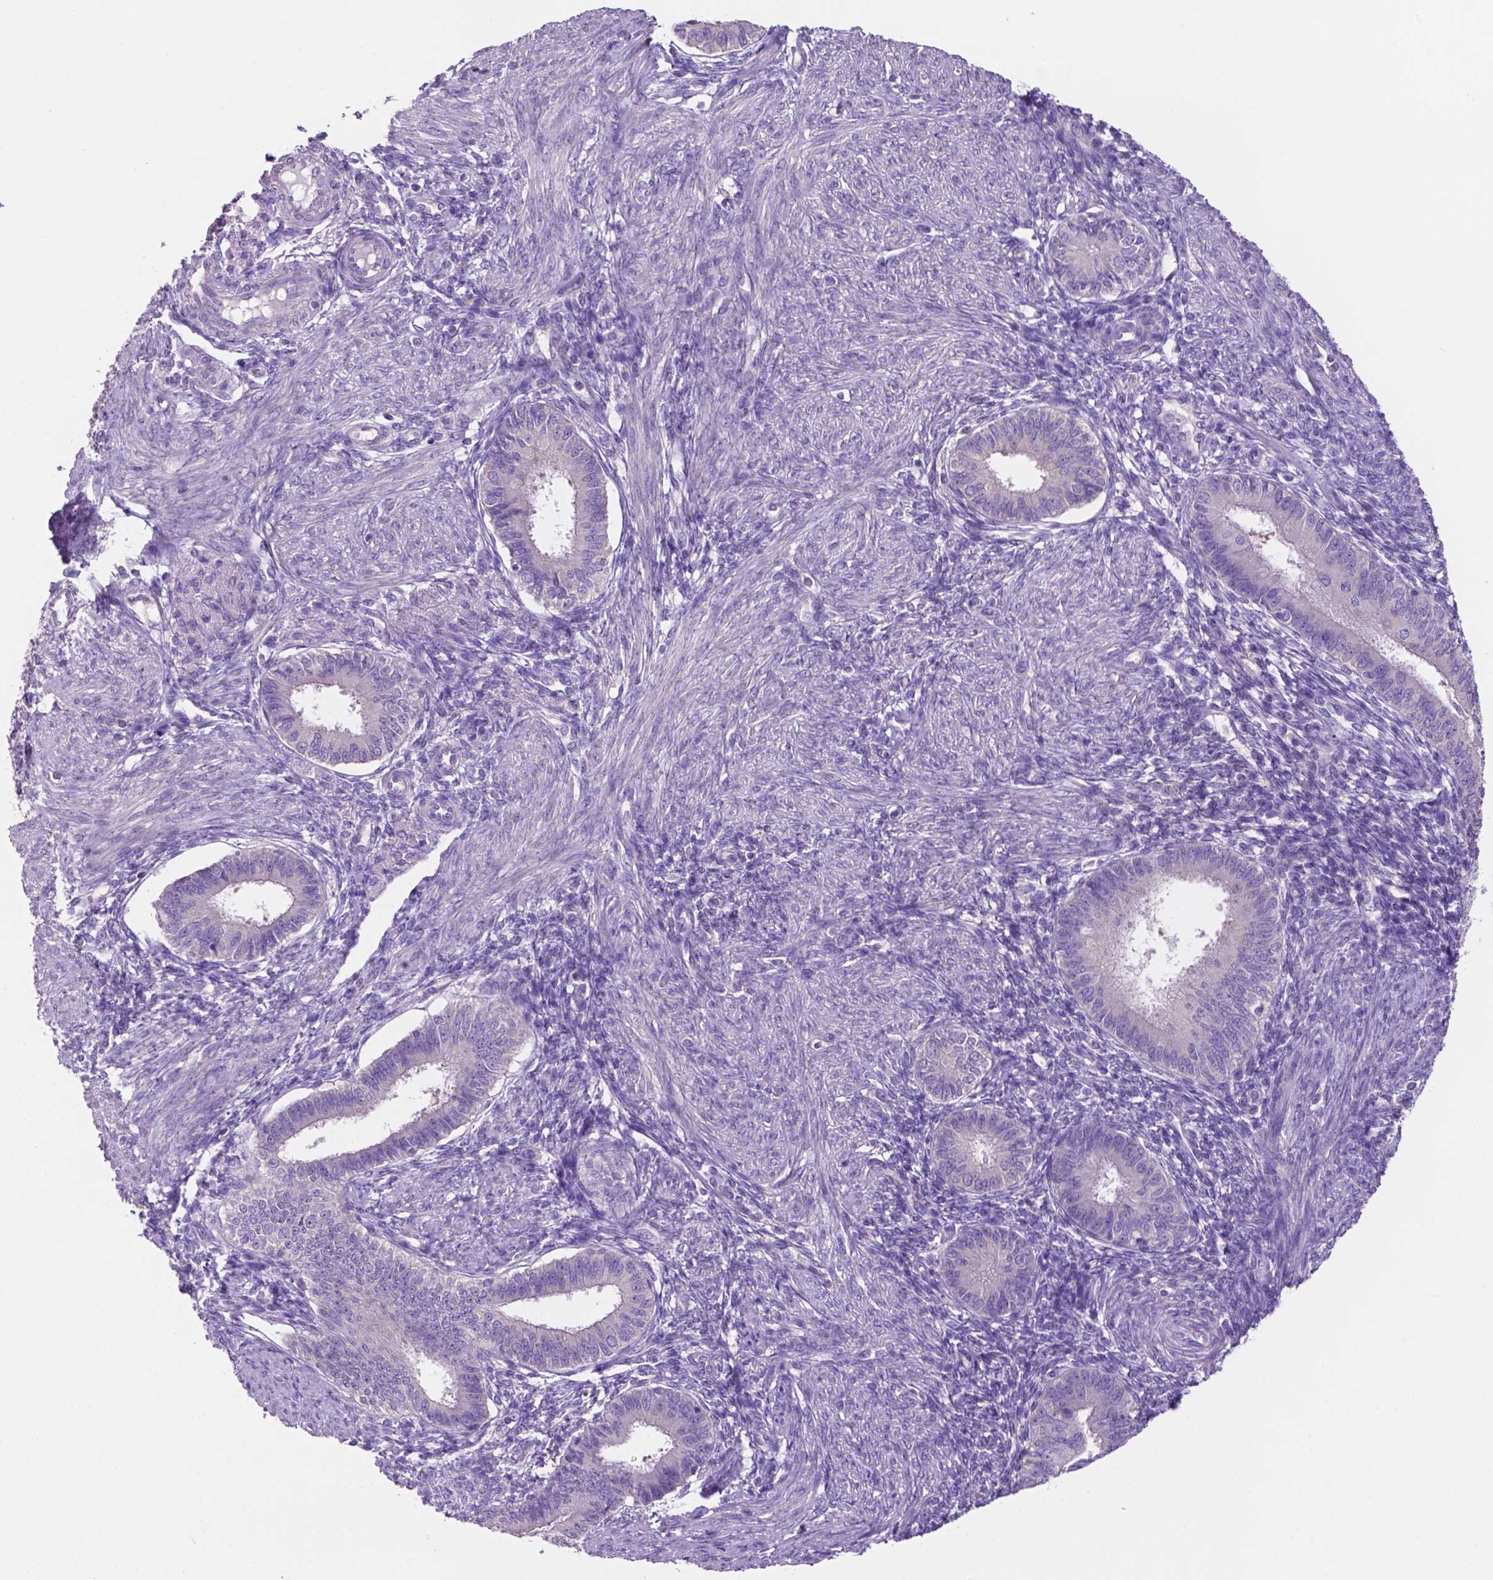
{"staining": {"intensity": "negative", "quantity": "none", "location": "none"}, "tissue": "endometrium", "cell_type": "Cells in endometrial stroma", "image_type": "normal", "snomed": [{"axis": "morphology", "description": "Normal tissue, NOS"}, {"axis": "topography", "description": "Endometrium"}], "caption": "This is a photomicrograph of immunohistochemistry staining of unremarkable endometrium, which shows no expression in cells in endometrial stroma.", "gene": "PRPS2", "patient": {"sex": "female", "age": 39}}